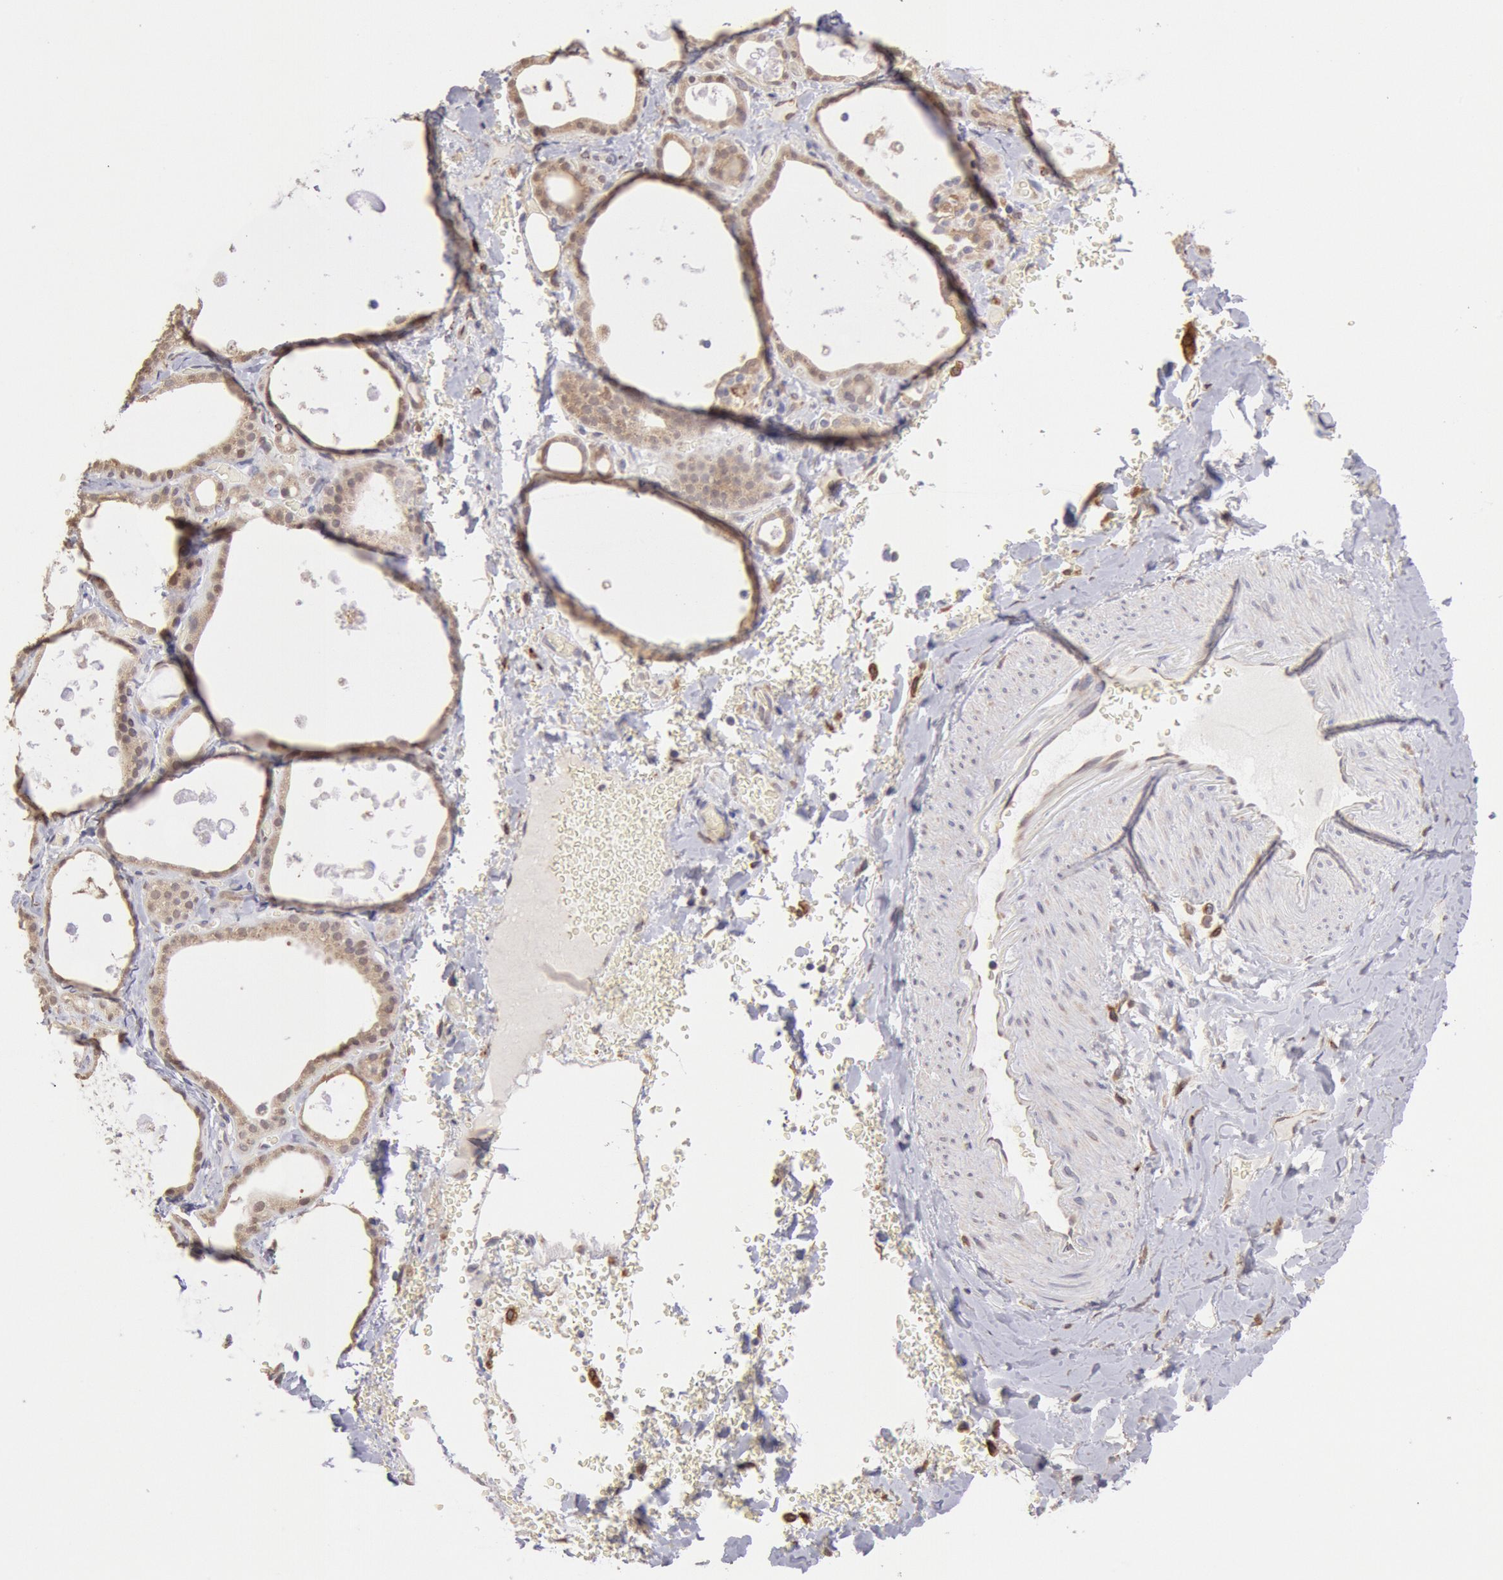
{"staining": {"intensity": "weak", "quantity": ">75%", "location": "cytoplasmic/membranous"}, "tissue": "thyroid gland", "cell_type": "Glandular cells", "image_type": "normal", "snomed": [{"axis": "morphology", "description": "Normal tissue, NOS"}, {"axis": "topography", "description": "Thyroid gland"}], "caption": "An IHC image of unremarkable tissue is shown. Protein staining in brown labels weak cytoplasmic/membranous positivity in thyroid gland within glandular cells.", "gene": "COMT", "patient": {"sex": "male", "age": 61}}